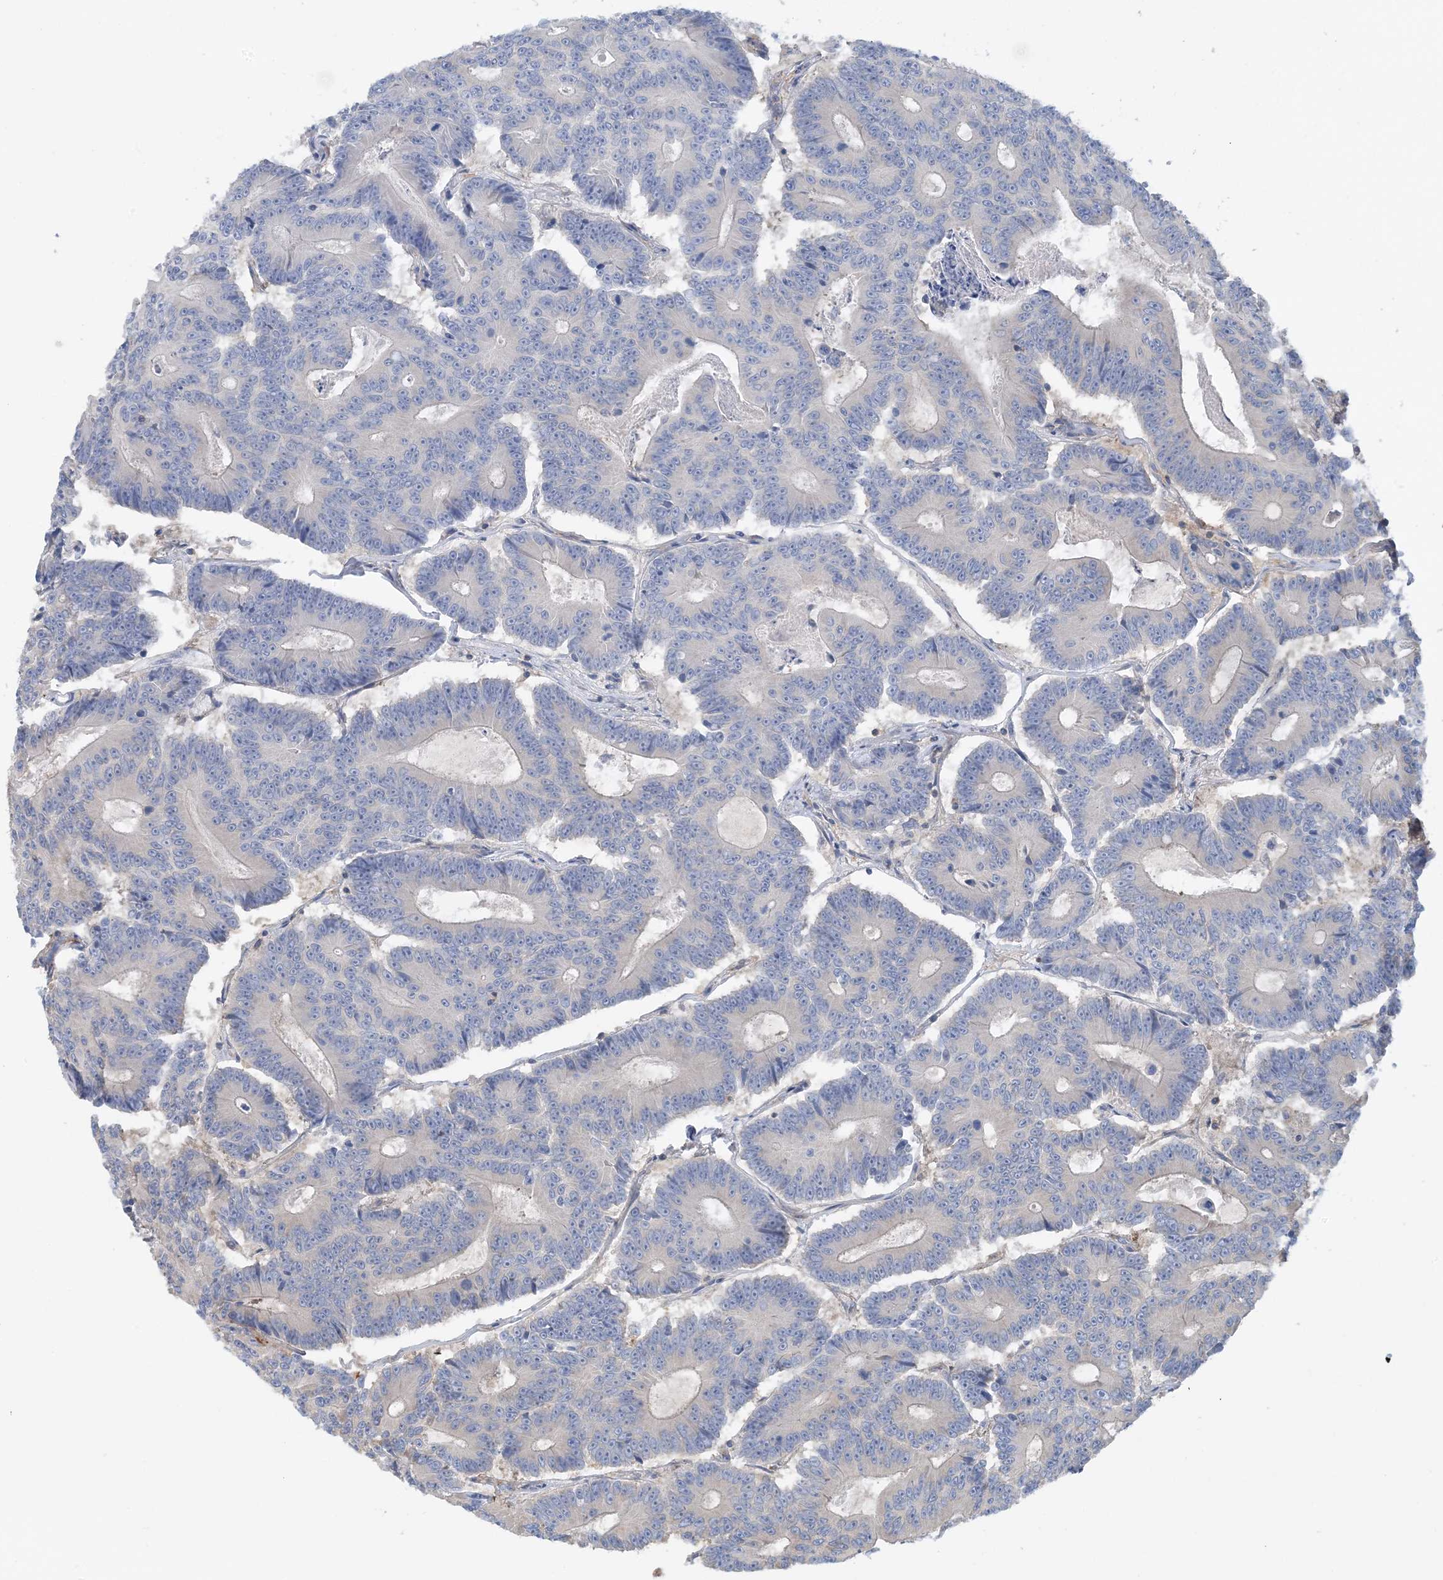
{"staining": {"intensity": "negative", "quantity": "none", "location": "none"}, "tissue": "colorectal cancer", "cell_type": "Tumor cells", "image_type": "cancer", "snomed": [{"axis": "morphology", "description": "Adenocarcinoma, NOS"}, {"axis": "topography", "description": "Colon"}], "caption": "Adenocarcinoma (colorectal) was stained to show a protein in brown. There is no significant positivity in tumor cells. (Brightfield microscopy of DAB IHC at high magnification).", "gene": "CALHM5", "patient": {"sex": "male", "age": 83}}